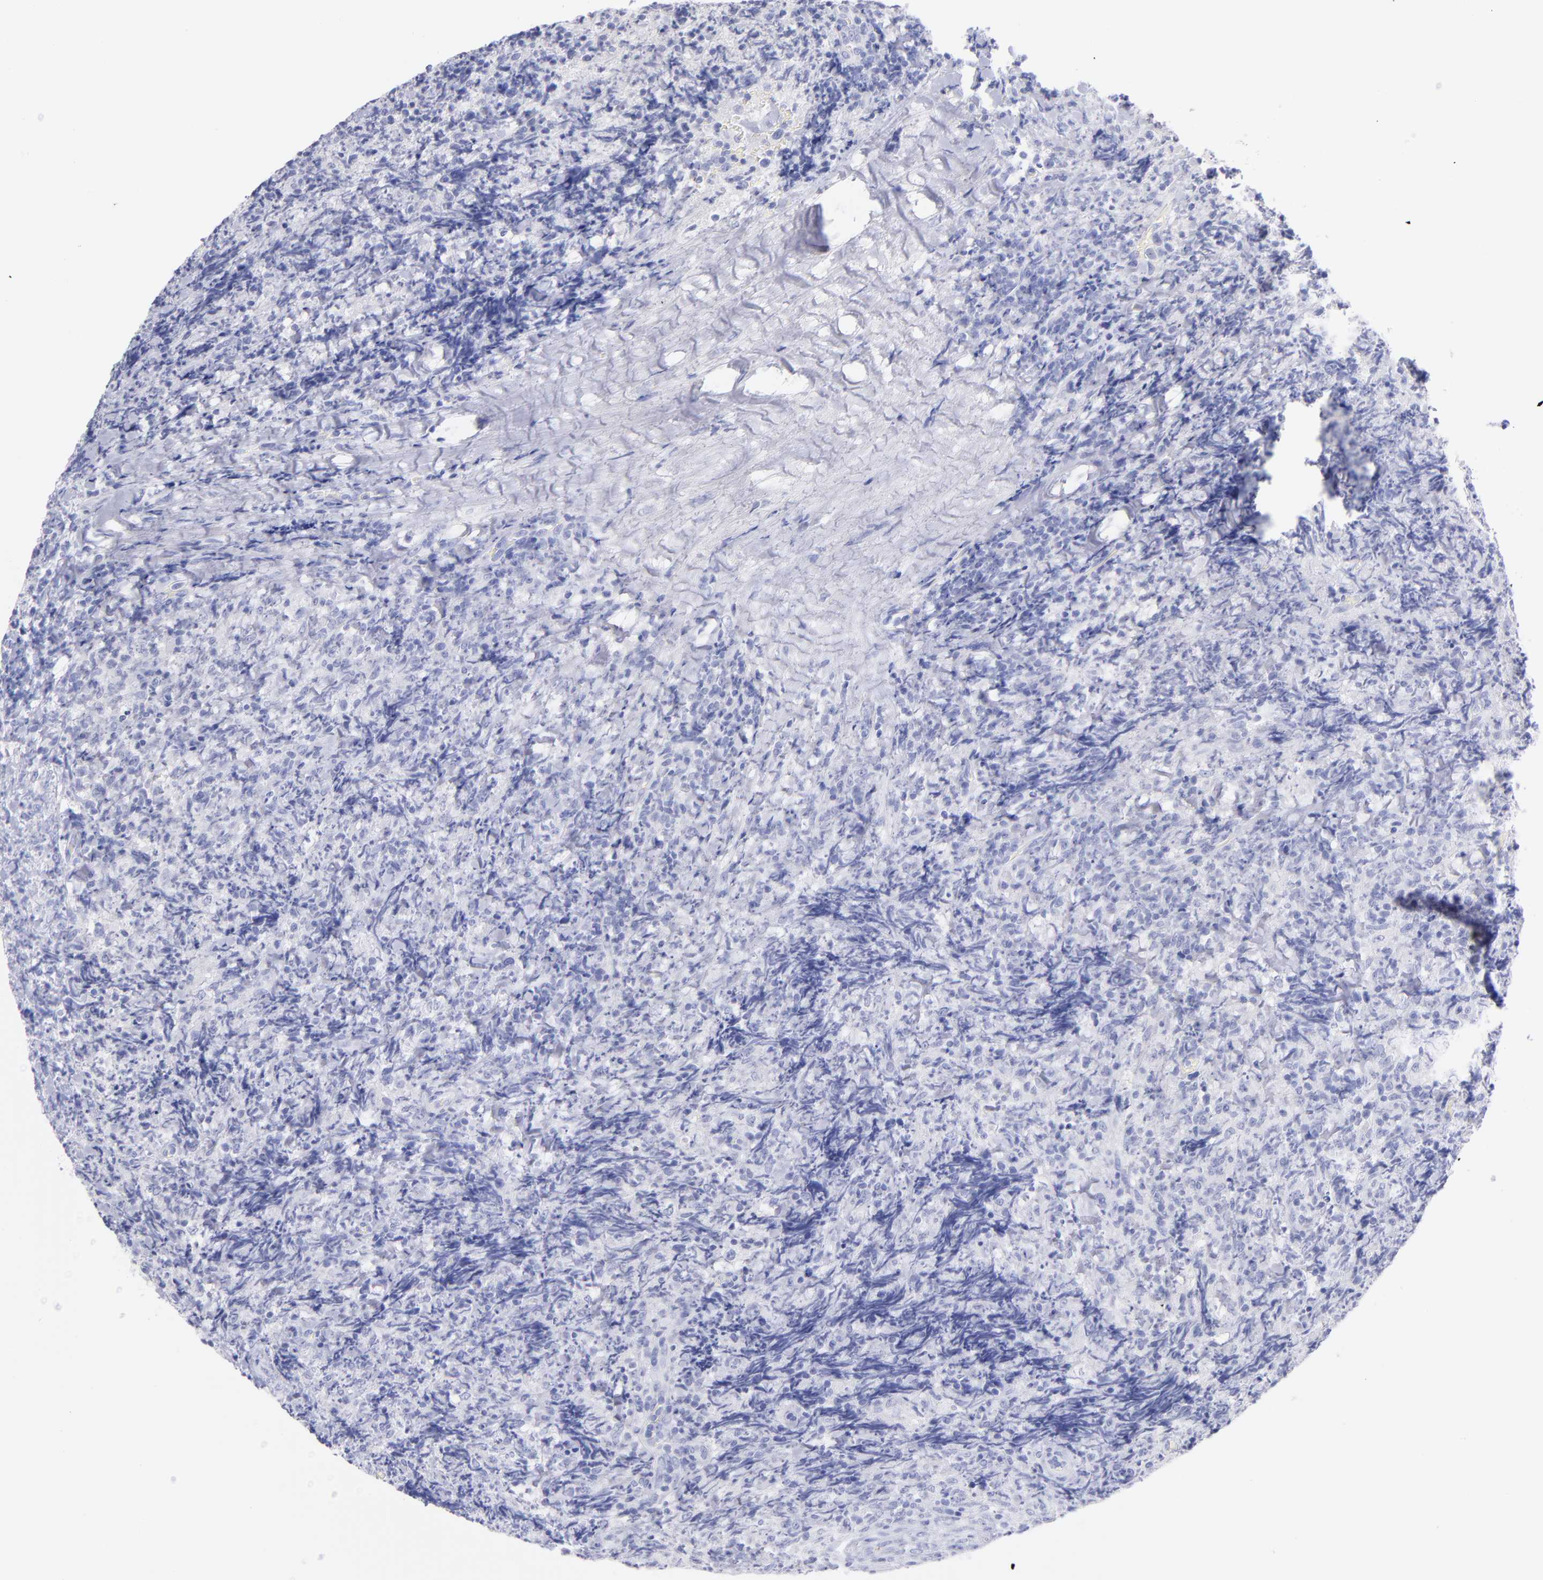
{"staining": {"intensity": "negative", "quantity": "none", "location": "none"}, "tissue": "lymphoma", "cell_type": "Tumor cells", "image_type": "cancer", "snomed": [{"axis": "morphology", "description": "Malignant lymphoma, non-Hodgkin's type, High grade"}, {"axis": "topography", "description": "Tonsil"}], "caption": "Immunohistochemistry (IHC) histopathology image of neoplastic tissue: high-grade malignant lymphoma, non-Hodgkin's type stained with DAB displays no significant protein positivity in tumor cells.", "gene": "SCGN", "patient": {"sex": "female", "age": 36}}